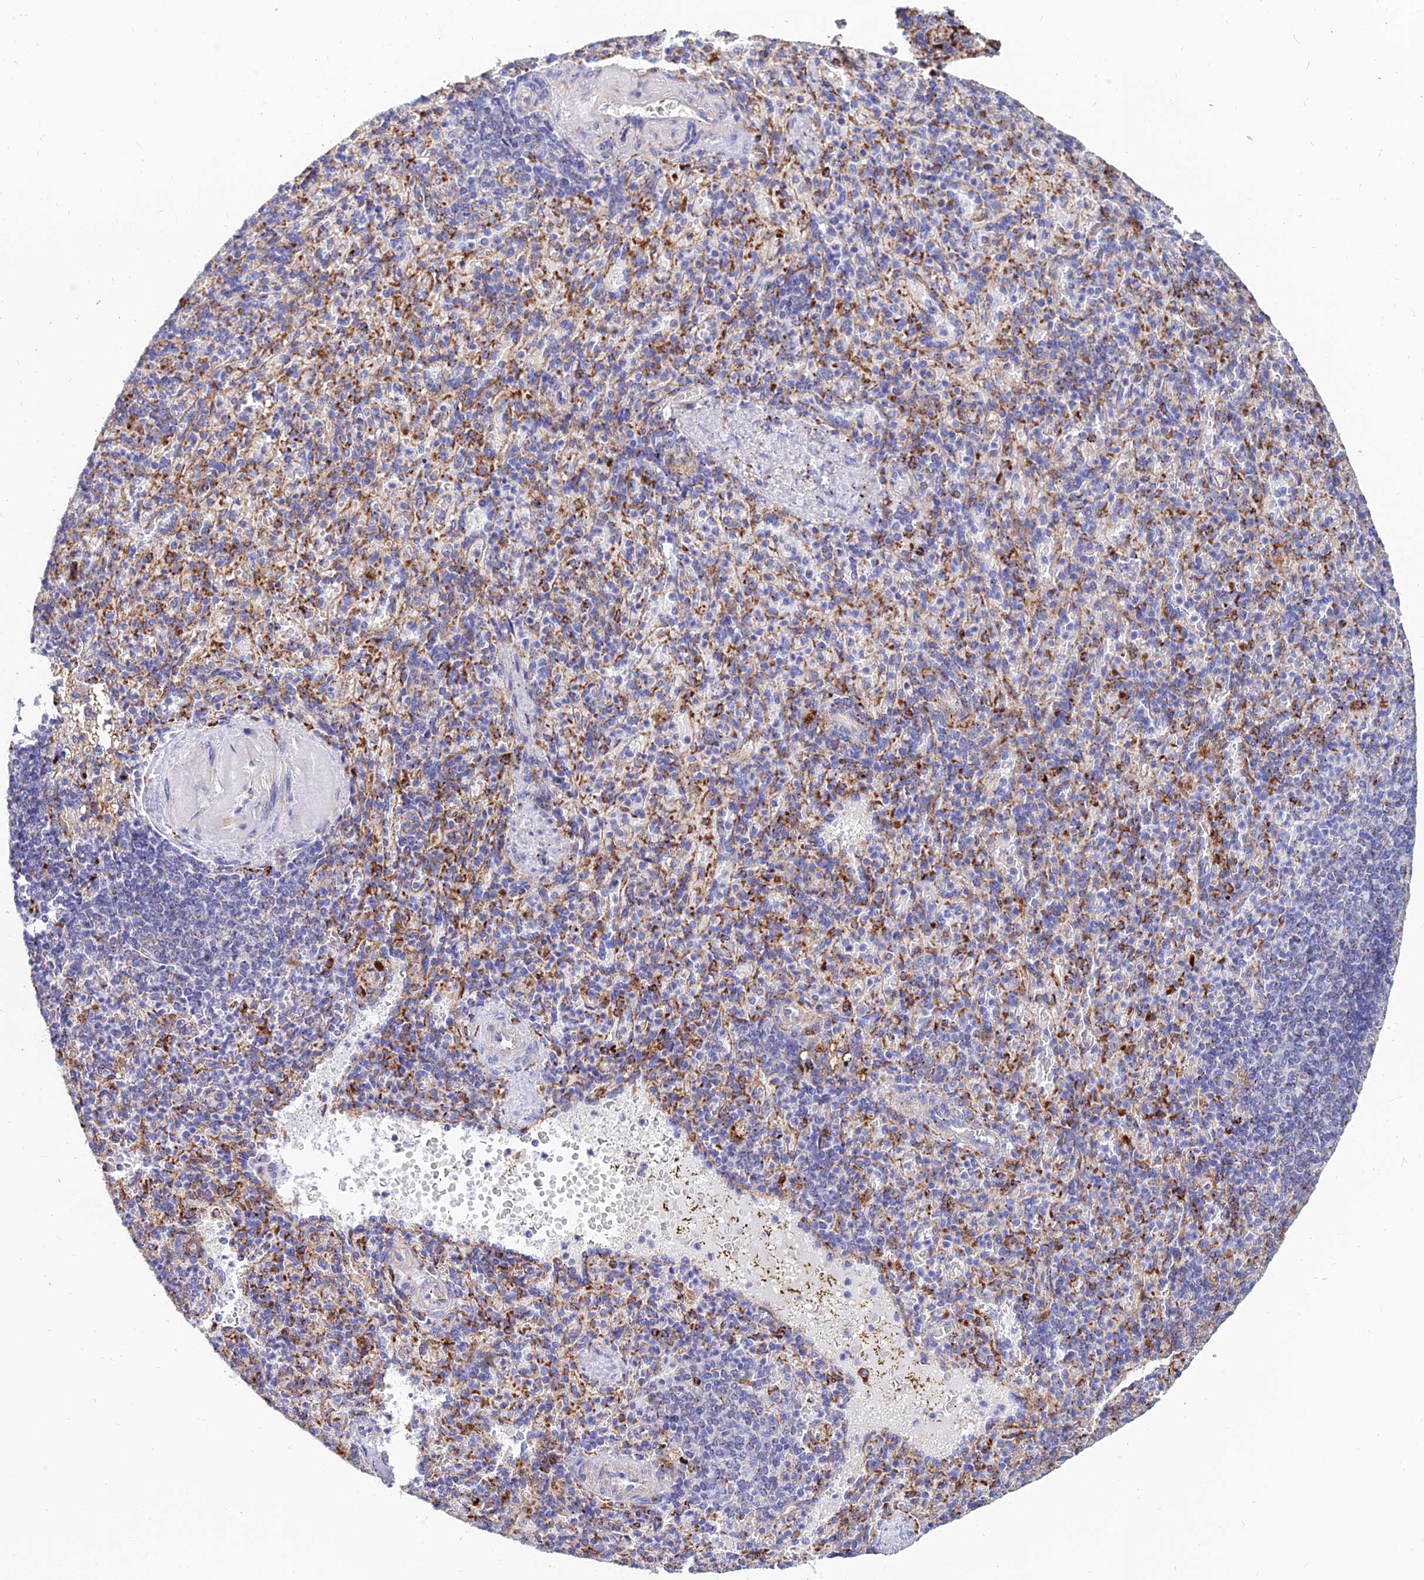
{"staining": {"intensity": "moderate", "quantity": "<25%", "location": "cytoplasmic/membranous"}, "tissue": "spleen", "cell_type": "Cells in red pulp", "image_type": "normal", "snomed": [{"axis": "morphology", "description": "Normal tissue, NOS"}, {"axis": "topography", "description": "Spleen"}], "caption": "A histopathology image of spleen stained for a protein demonstrates moderate cytoplasmic/membranous brown staining in cells in red pulp. (Stains: DAB (3,3'-diaminobenzidine) in brown, nuclei in blue, Microscopy: brightfield microscopy at high magnification).", "gene": "SPNS1", "patient": {"sex": "female", "age": 74}}